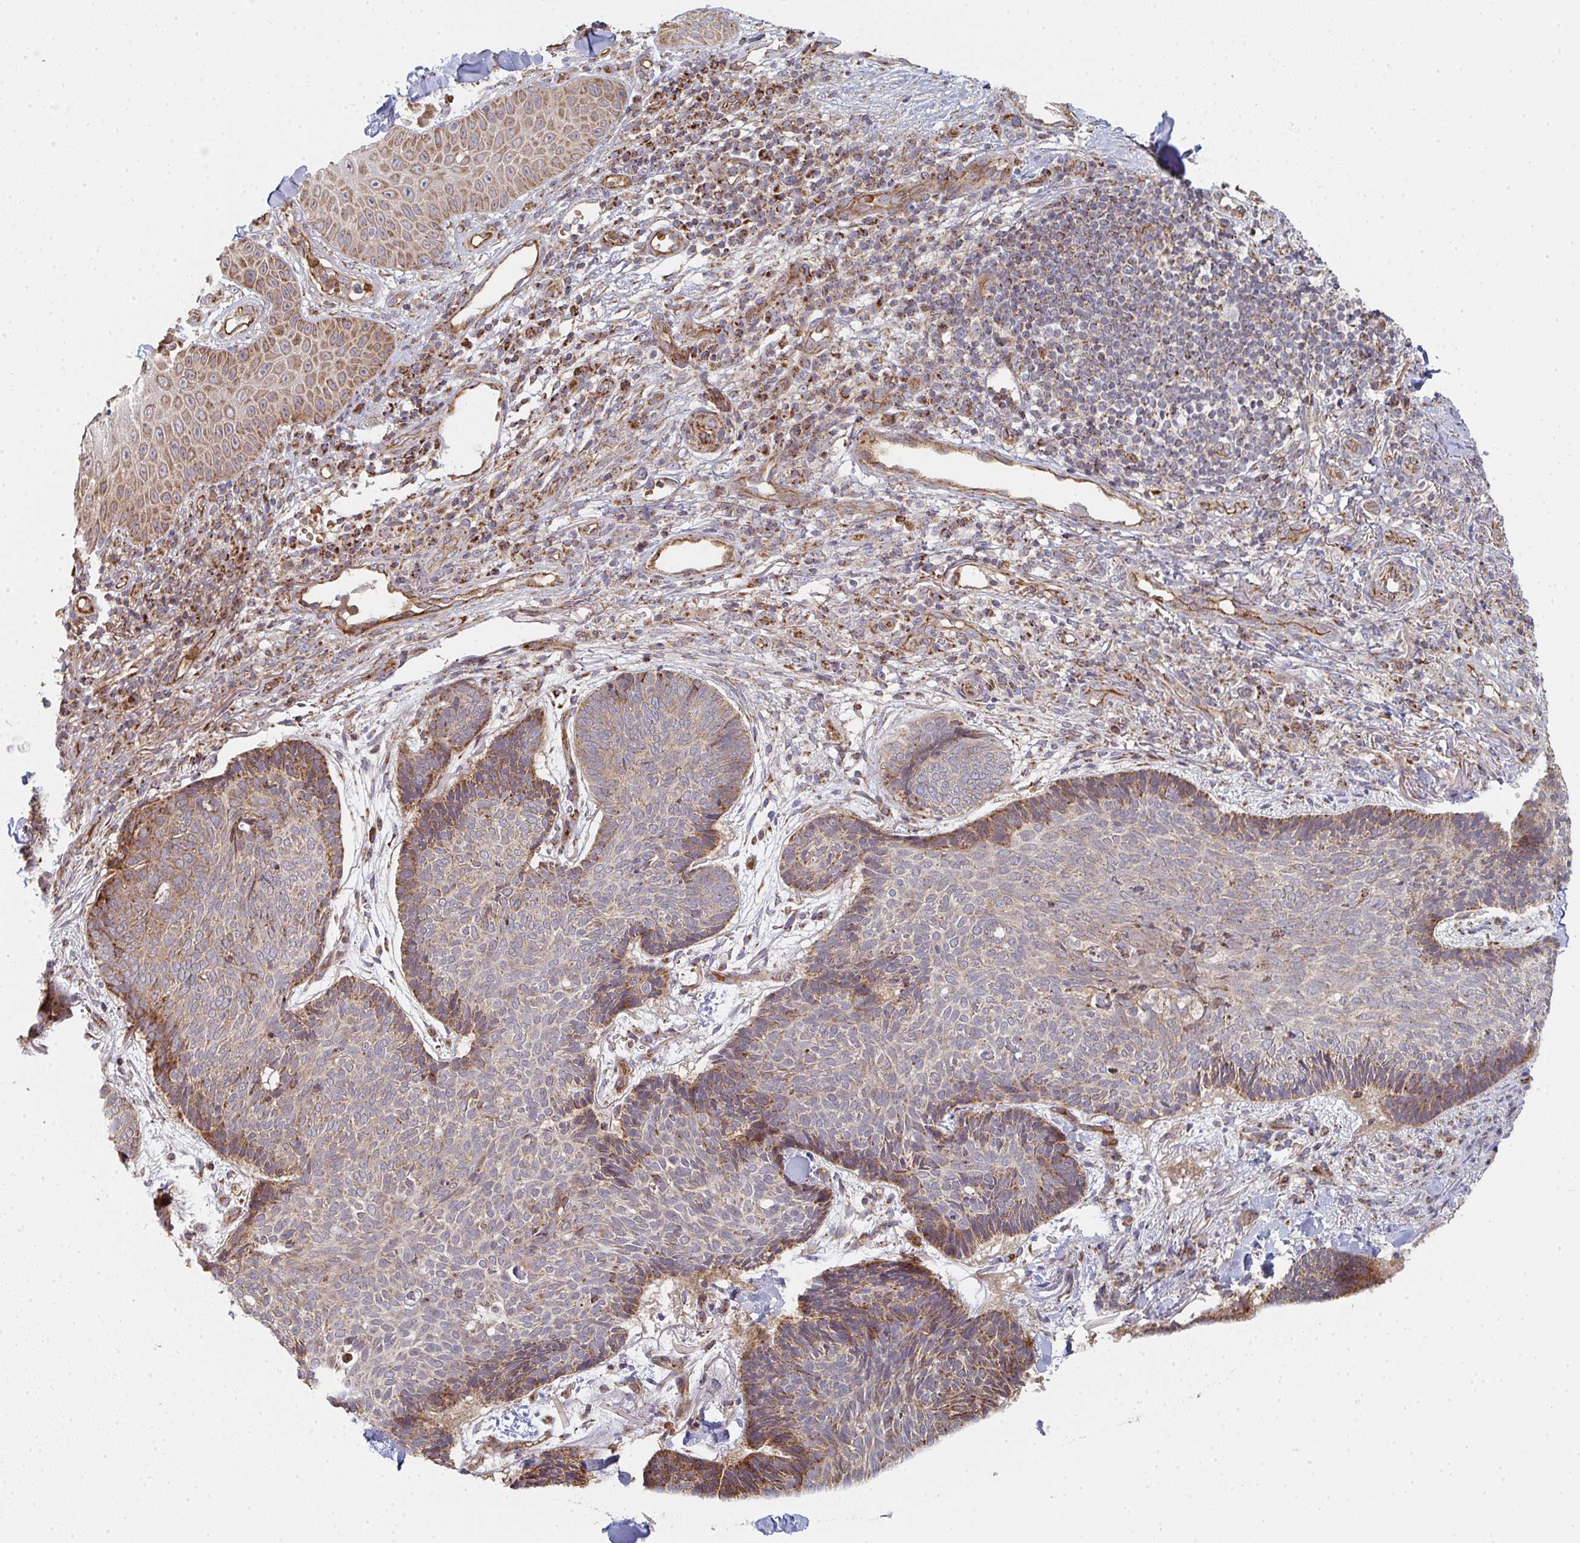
{"staining": {"intensity": "moderate", "quantity": "25%-75%", "location": "cytoplasmic/membranous"}, "tissue": "skin cancer", "cell_type": "Tumor cells", "image_type": "cancer", "snomed": [{"axis": "morphology", "description": "Normal tissue, NOS"}, {"axis": "morphology", "description": "Basal cell carcinoma"}, {"axis": "topography", "description": "Skin"}], "caption": "Skin cancer tissue reveals moderate cytoplasmic/membranous positivity in approximately 25%-75% of tumor cells, visualized by immunohistochemistry.", "gene": "ZNF526", "patient": {"sex": "male", "age": 50}}